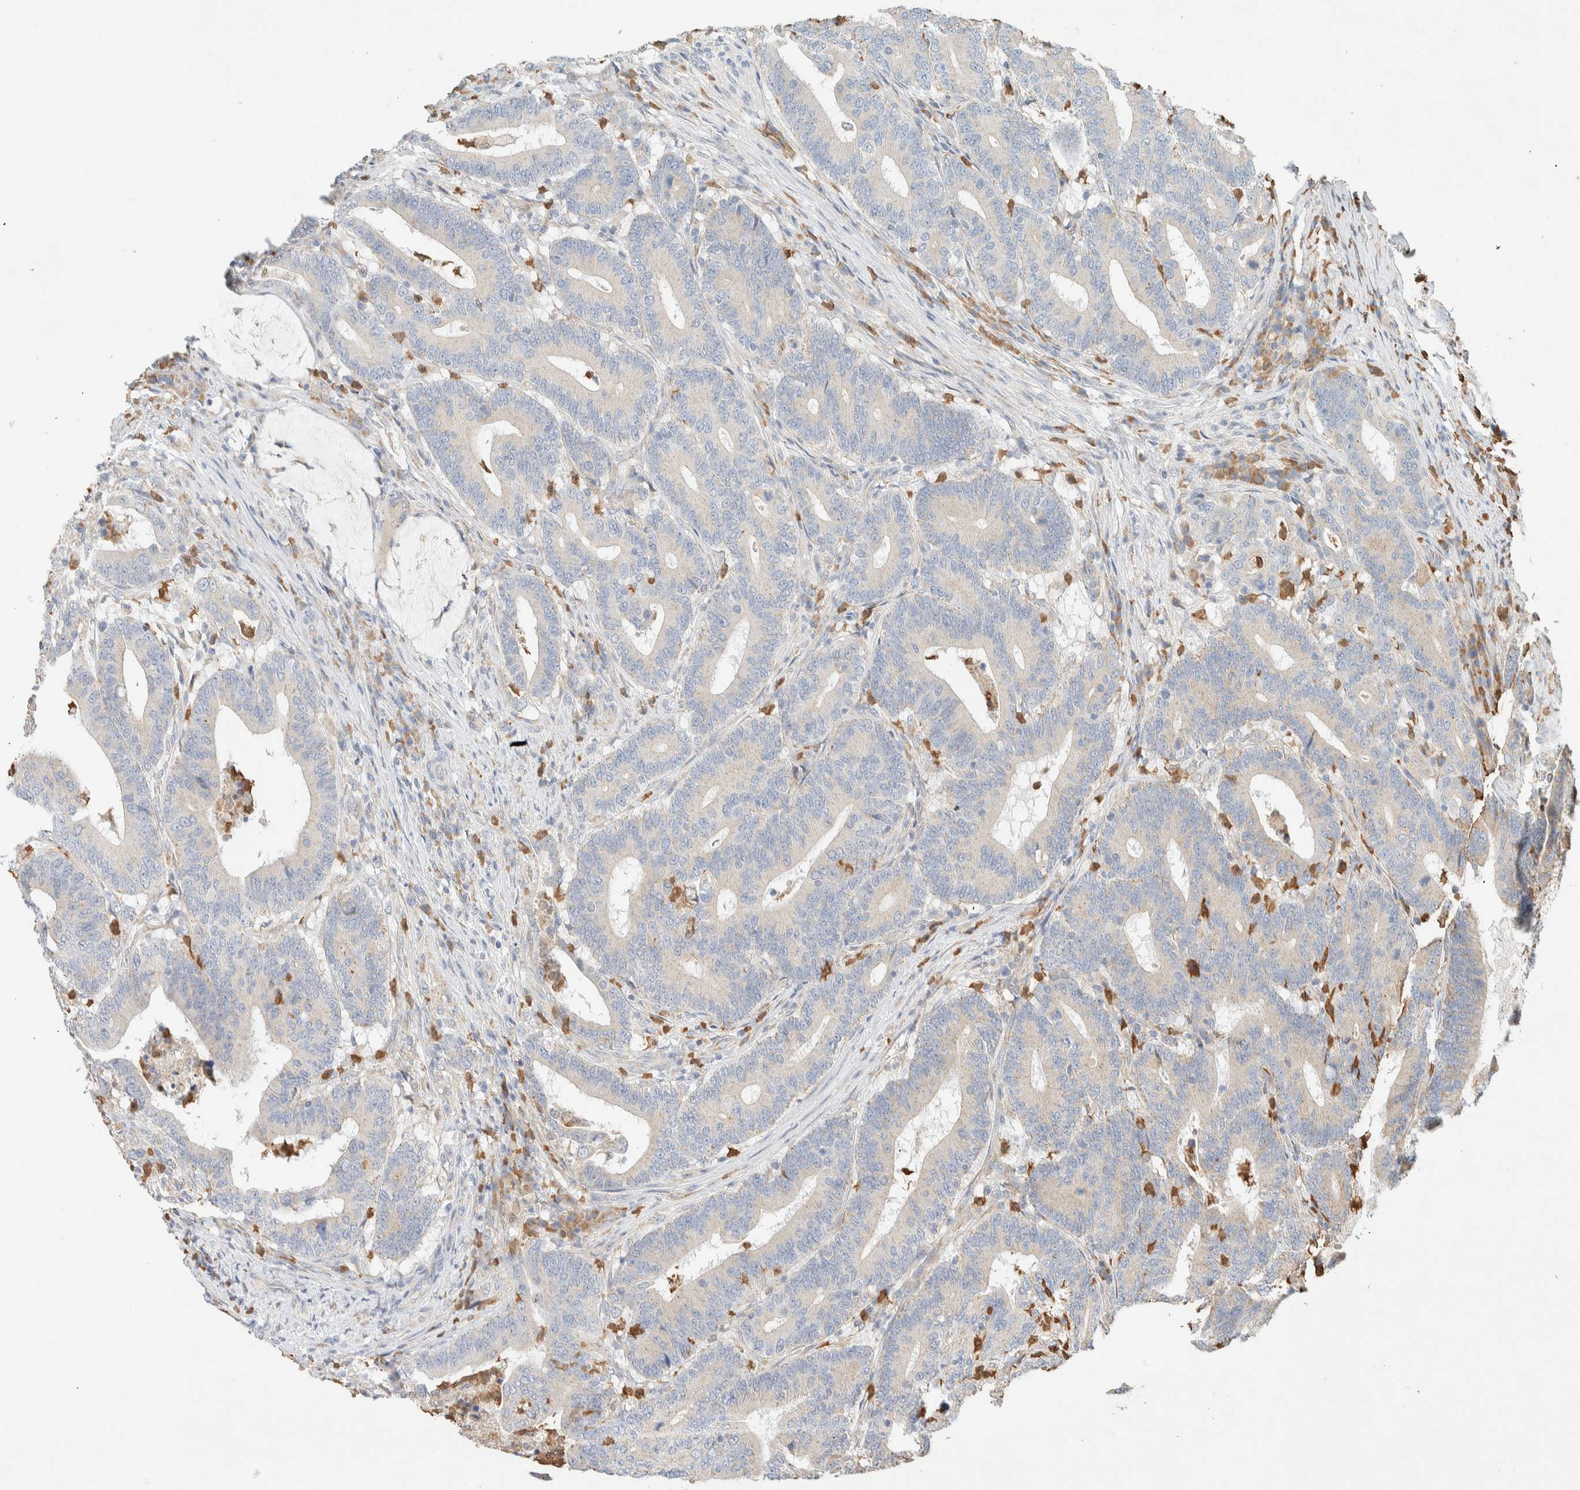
{"staining": {"intensity": "negative", "quantity": "none", "location": "none"}, "tissue": "colorectal cancer", "cell_type": "Tumor cells", "image_type": "cancer", "snomed": [{"axis": "morphology", "description": "Adenocarcinoma, NOS"}, {"axis": "topography", "description": "Colon"}], "caption": "The immunohistochemistry (IHC) photomicrograph has no significant expression in tumor cells of colorectal adenocarcinoma tissue. (DAB immunohistochemistry visualized using brightfield microscopy, high magnification).", "gene": "TTC3", "patient": {"sex": "female", "age": 66}}